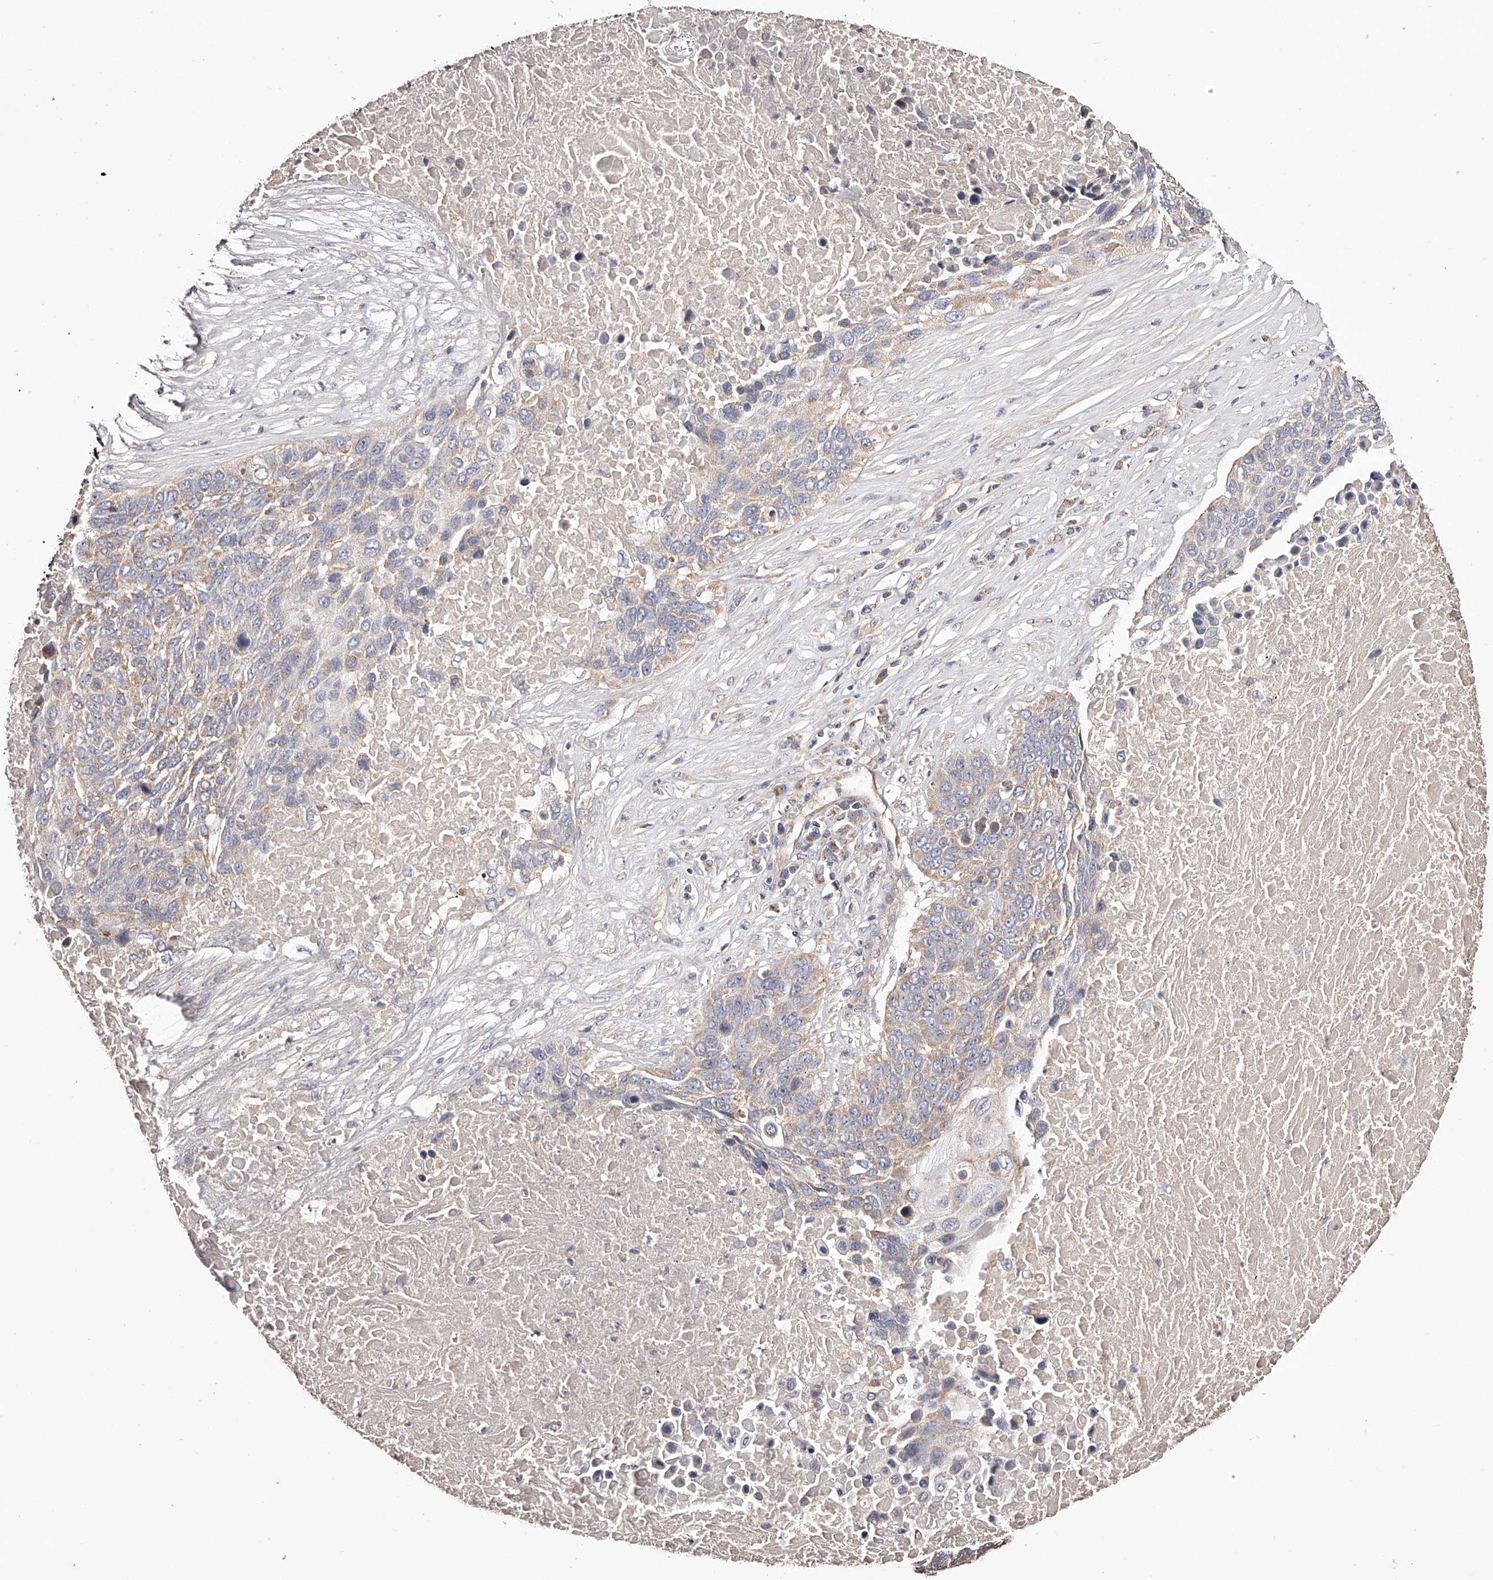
{"staining": {"intensity": "weak", "quantity": "<25%", "location": "cytoplasmic/membranous"}, "tissue": "lung cancer", "cell_type": "Tumor cells", "image_type": "cancer", "snomed": [{"axis": "morphology", "description": "Squamous cell carcinoma, NOS"}, {"axis": "topography", "description": "Lung"}], "caption": "The image demonstrates no staining of tumor cells in lung cancer (squamous cell carcinoma).", "gene": "USP21", "patient": {"sex": "male", "age": 66}}